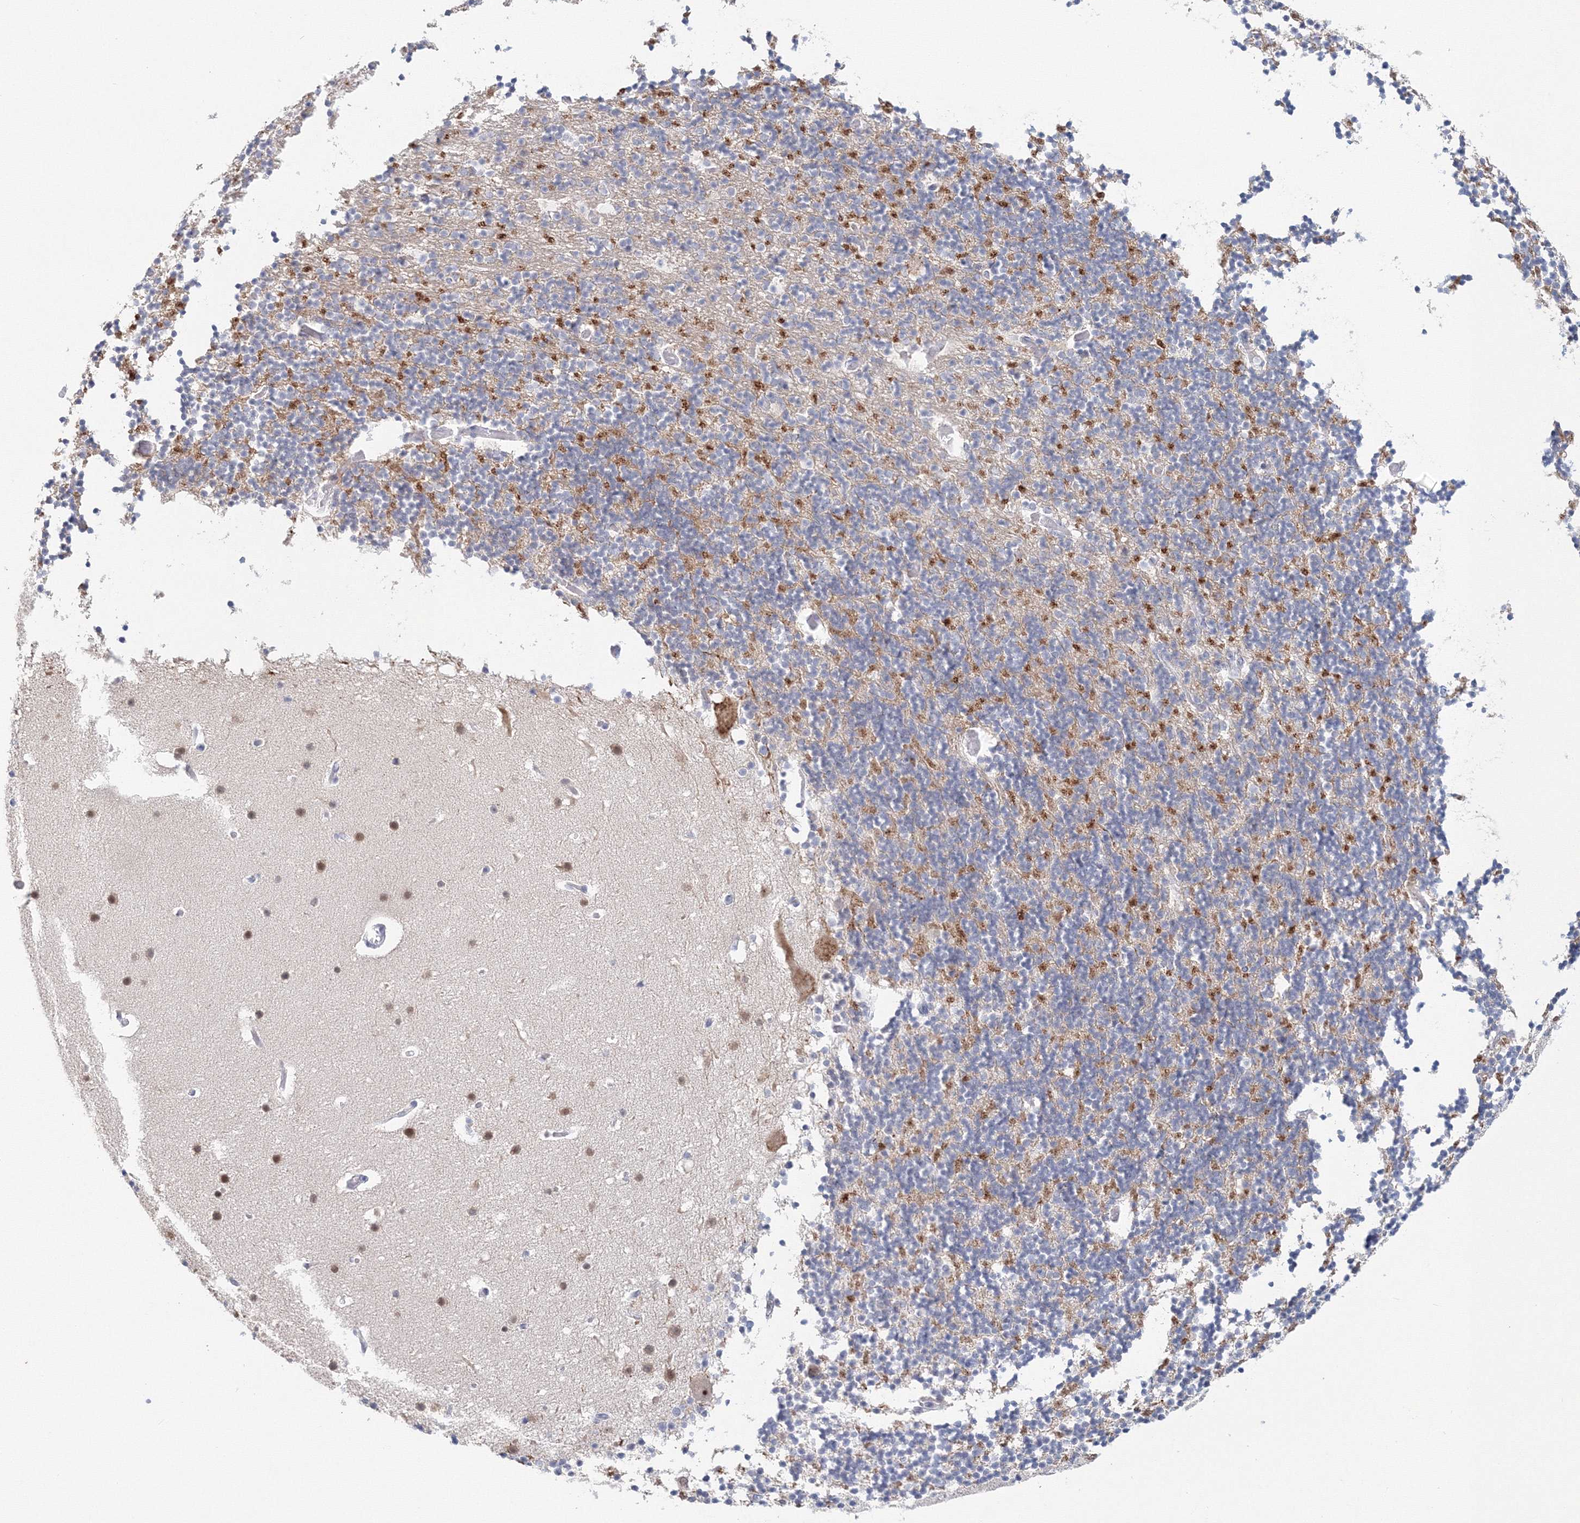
{"staining": {"intensity": "moderate", "quantity": "<25%", "location": "cytoplasmic/membranous"}, "tissue": "cerebellum", "cell_type": "Cells in granular layer", "image_type": "normal", "snomed": [{"axis": "morphology", "description": "Normal tissue, NOS"}, {"axis": "topography", "description": "Cerebellum"}], "caption": "Immunohistochemistry (IHC) photomicrograph of normal human cerebellum stained for a protein (brown), which reveals low levels of moderate cytoplasmic/membranous positivity in approximately <25% of cells in granular layer.", "gene": "VSIG1", "patient": {"sex": "male", "age": 57}}